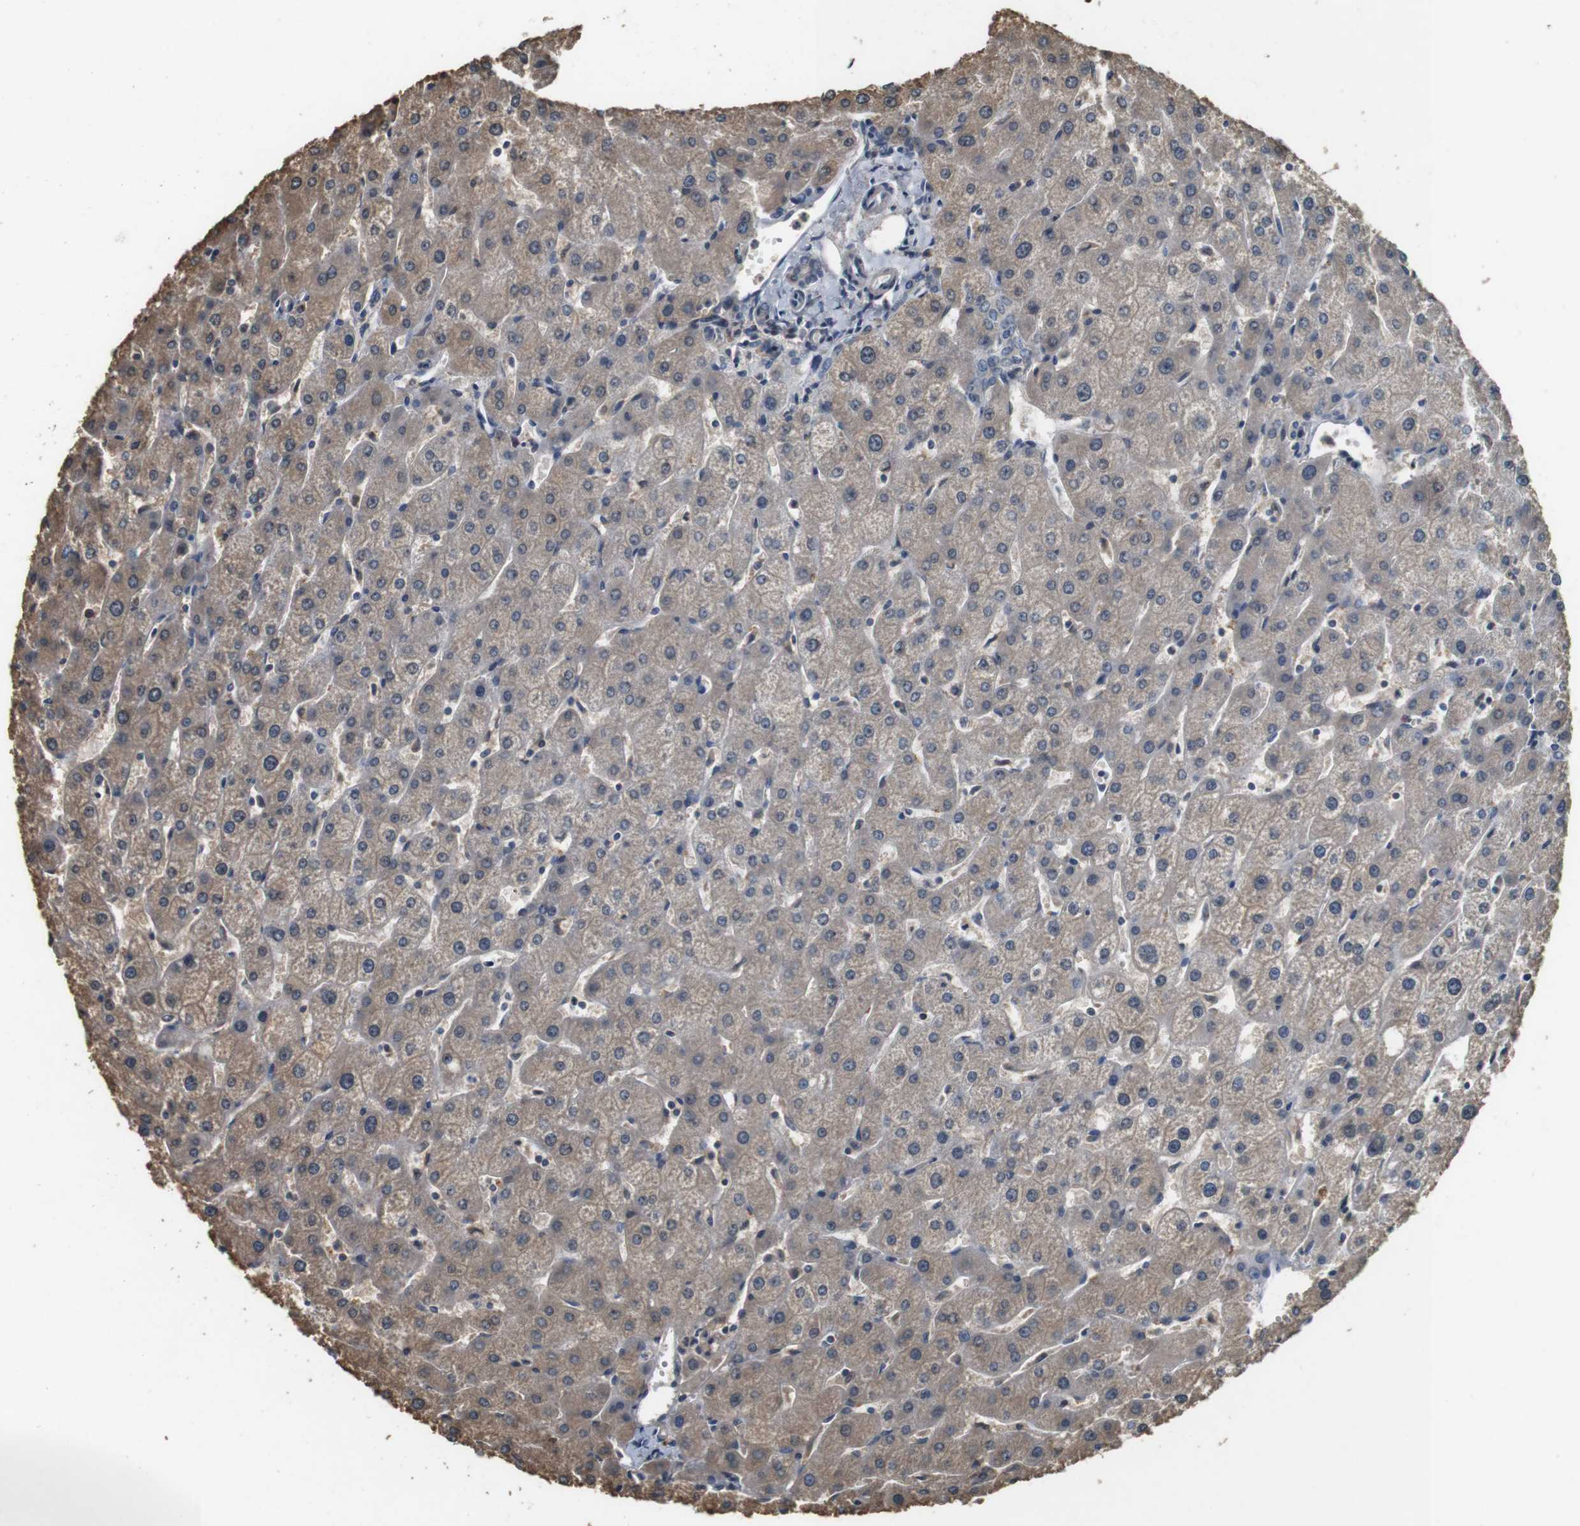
{"staining": {"intensity": "weak", "quantity": "25%-75%", "location": "cytoplasmic/membranous"}, "tissue": "liver", "cell_type": "Cholangiocytes", "image_type": "normal", "snomed": [{"axis": "morphology", "description": "Normal tissue, NOS"}, {"axis": "topography", "description": "Liver"}], "caption": "Immunohistochemical staining of unremarkable liver shows 25%-75% levels of weak cytoplasmic/membranous protein expression in approximately 25%-75% of cholangiocytes.", "gene": "CDK14", "patient": {"sex": "male", "age": 67}}